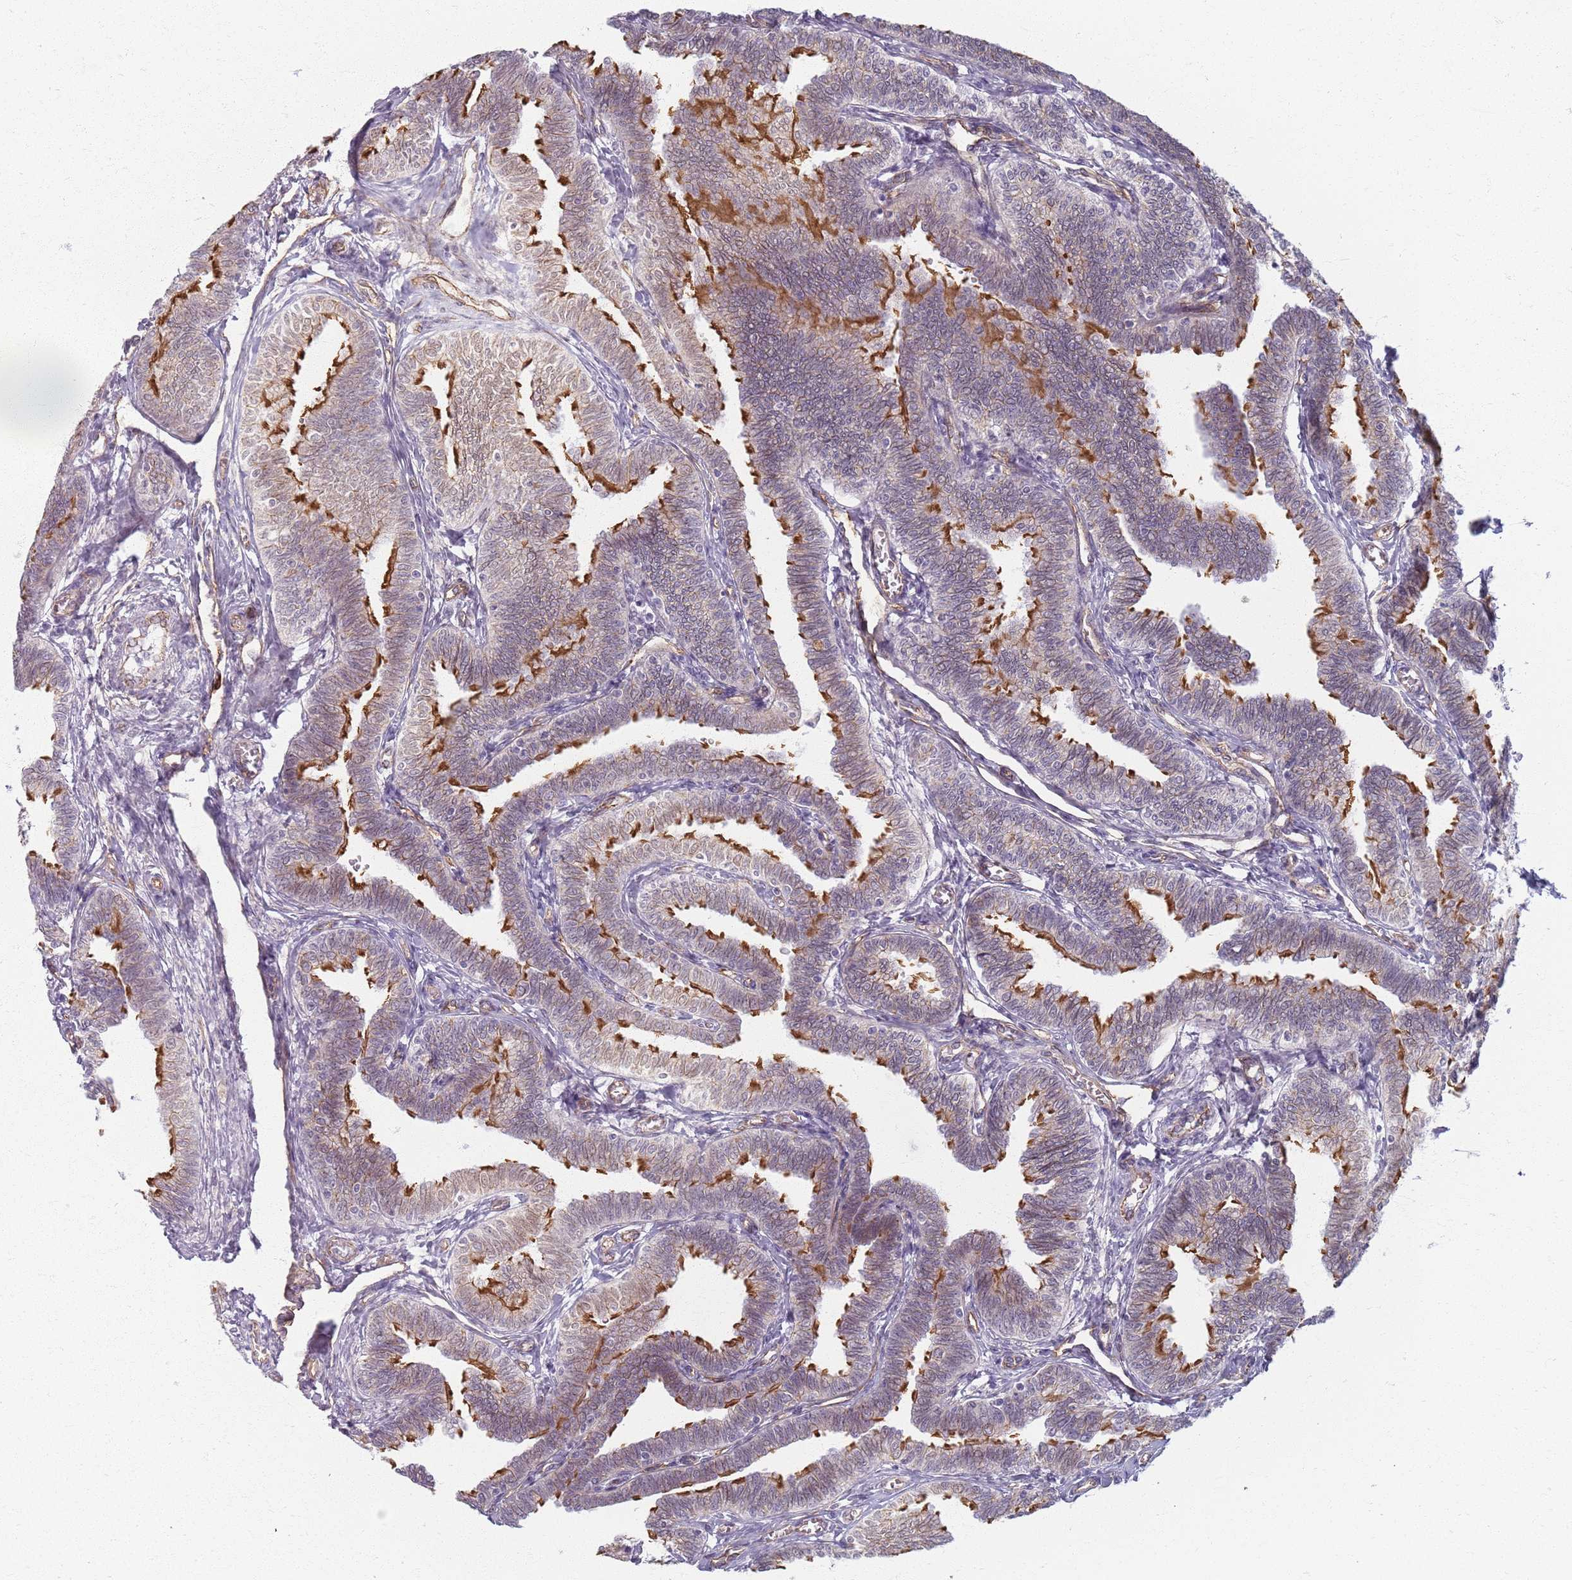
{"staining": {"intensity": "strong", "quantity": "<25%", "location": "cytoplasmic/membranous"}, "tissue": "fallopian tube", "cell_type": "Glandular cells", "image_type": "normal", "snomed": [{"axis": "morphology", "description": "Normal tissue, NOS"}, {"axis": "topography", "description": "Fallopian tube"}, {"axis": "topography", "description": "Ovary"}], "caption": "This is a histology image of immunohistochemistry staining of benign fallopian tube, which shows strong expression in the cytoplasmic/membranous of glandular cells.", "gene": "KCNA5", "patient": {"sex": "female", "age": 23}}